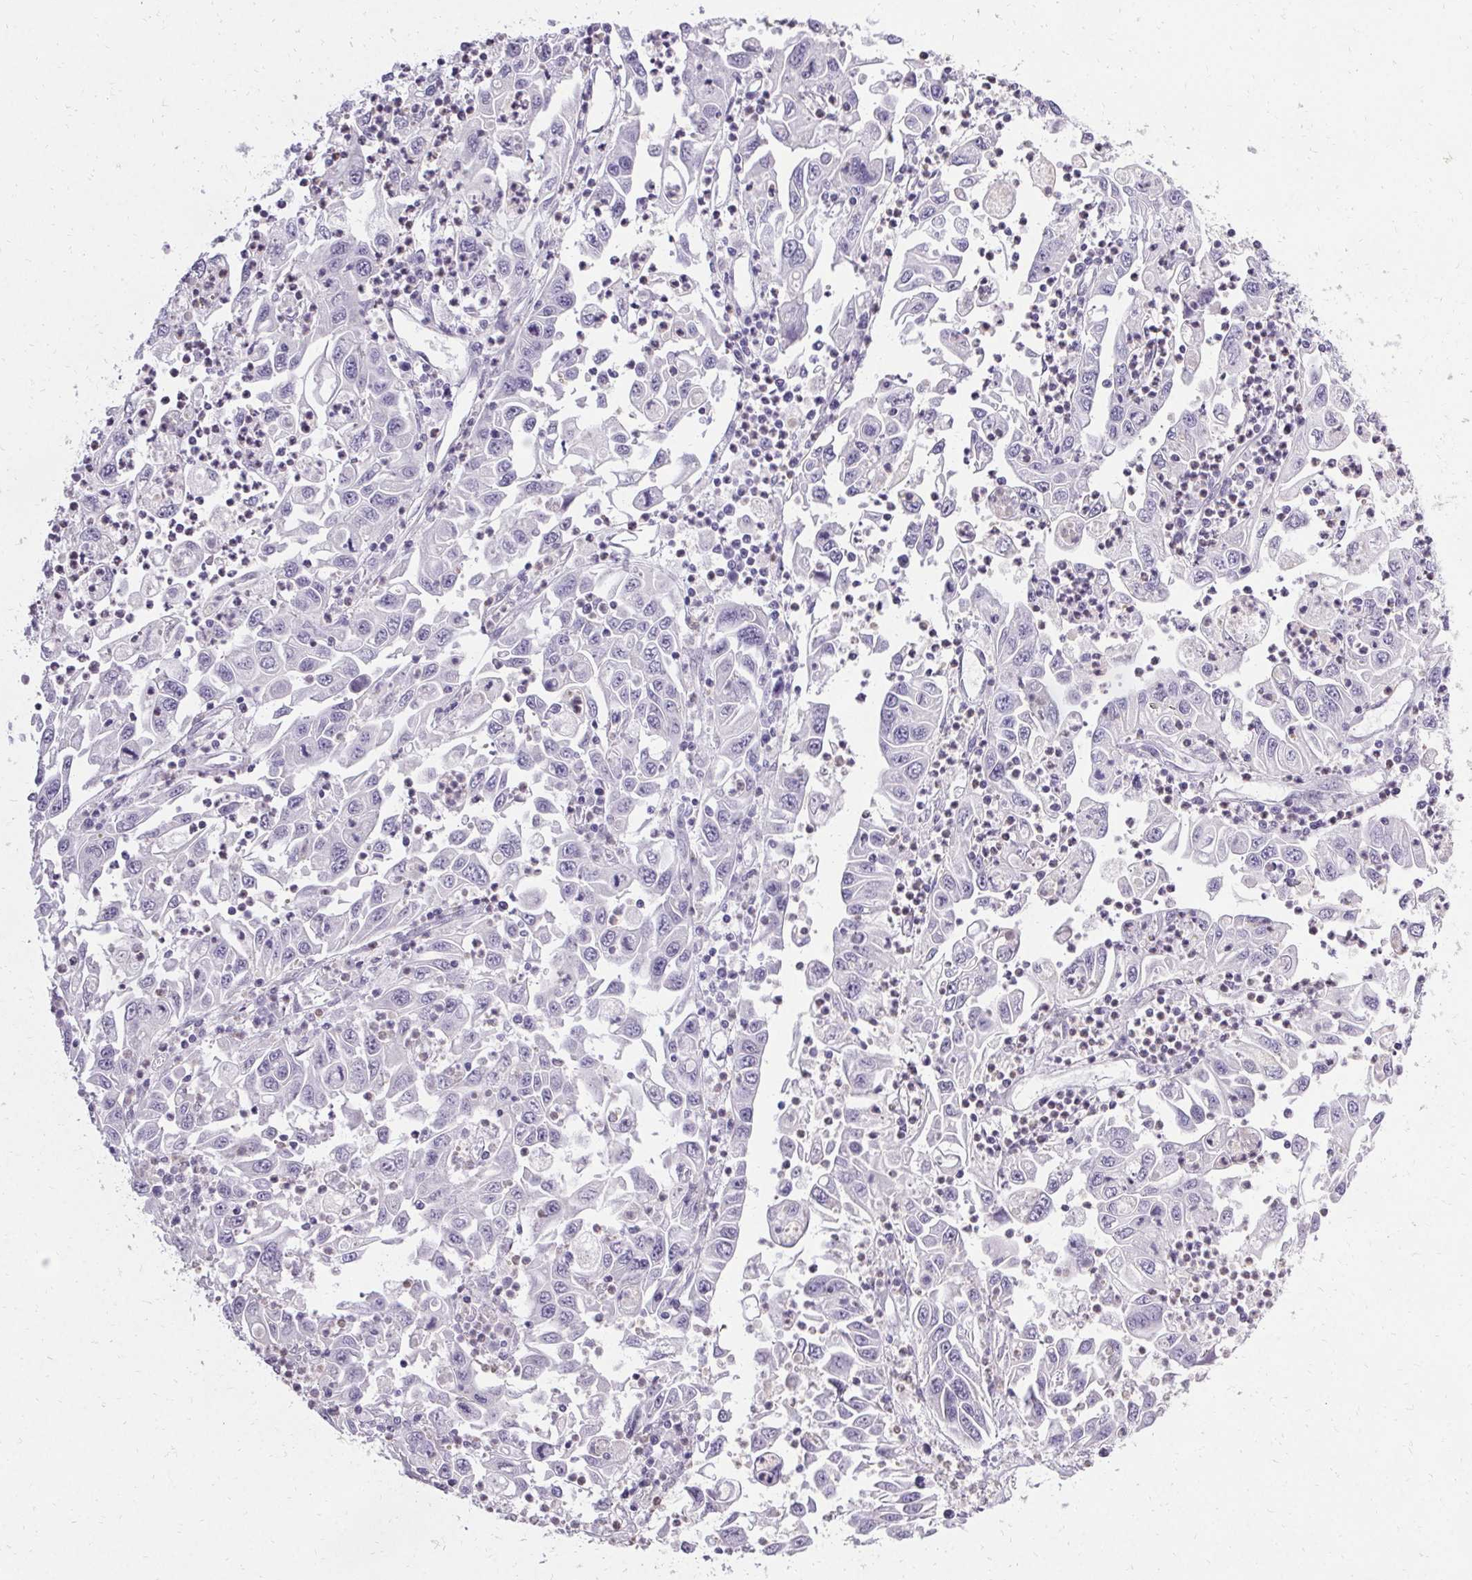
{"staining": {"intensity": "negative", "quantity": "none", "location": "none"}, "tissue": "endometrial cancer", "cell_type": "Tumor cells", "image_type": "cancer", "snomed": [{"axis": "morphology", "description": "Adenocarcinoma, NOS"}, {"axis": "topography", "description": "Uterus"}], "caption": "IHC histopathology image of neoplastic tissue: endometrial cancer stained with DAB (3,3'-diaminobenzidine) demonstrates no significant protein positivity in tumor cells.", "gene": "PMEL", "patient": {"sex": "female", "age": 62}}